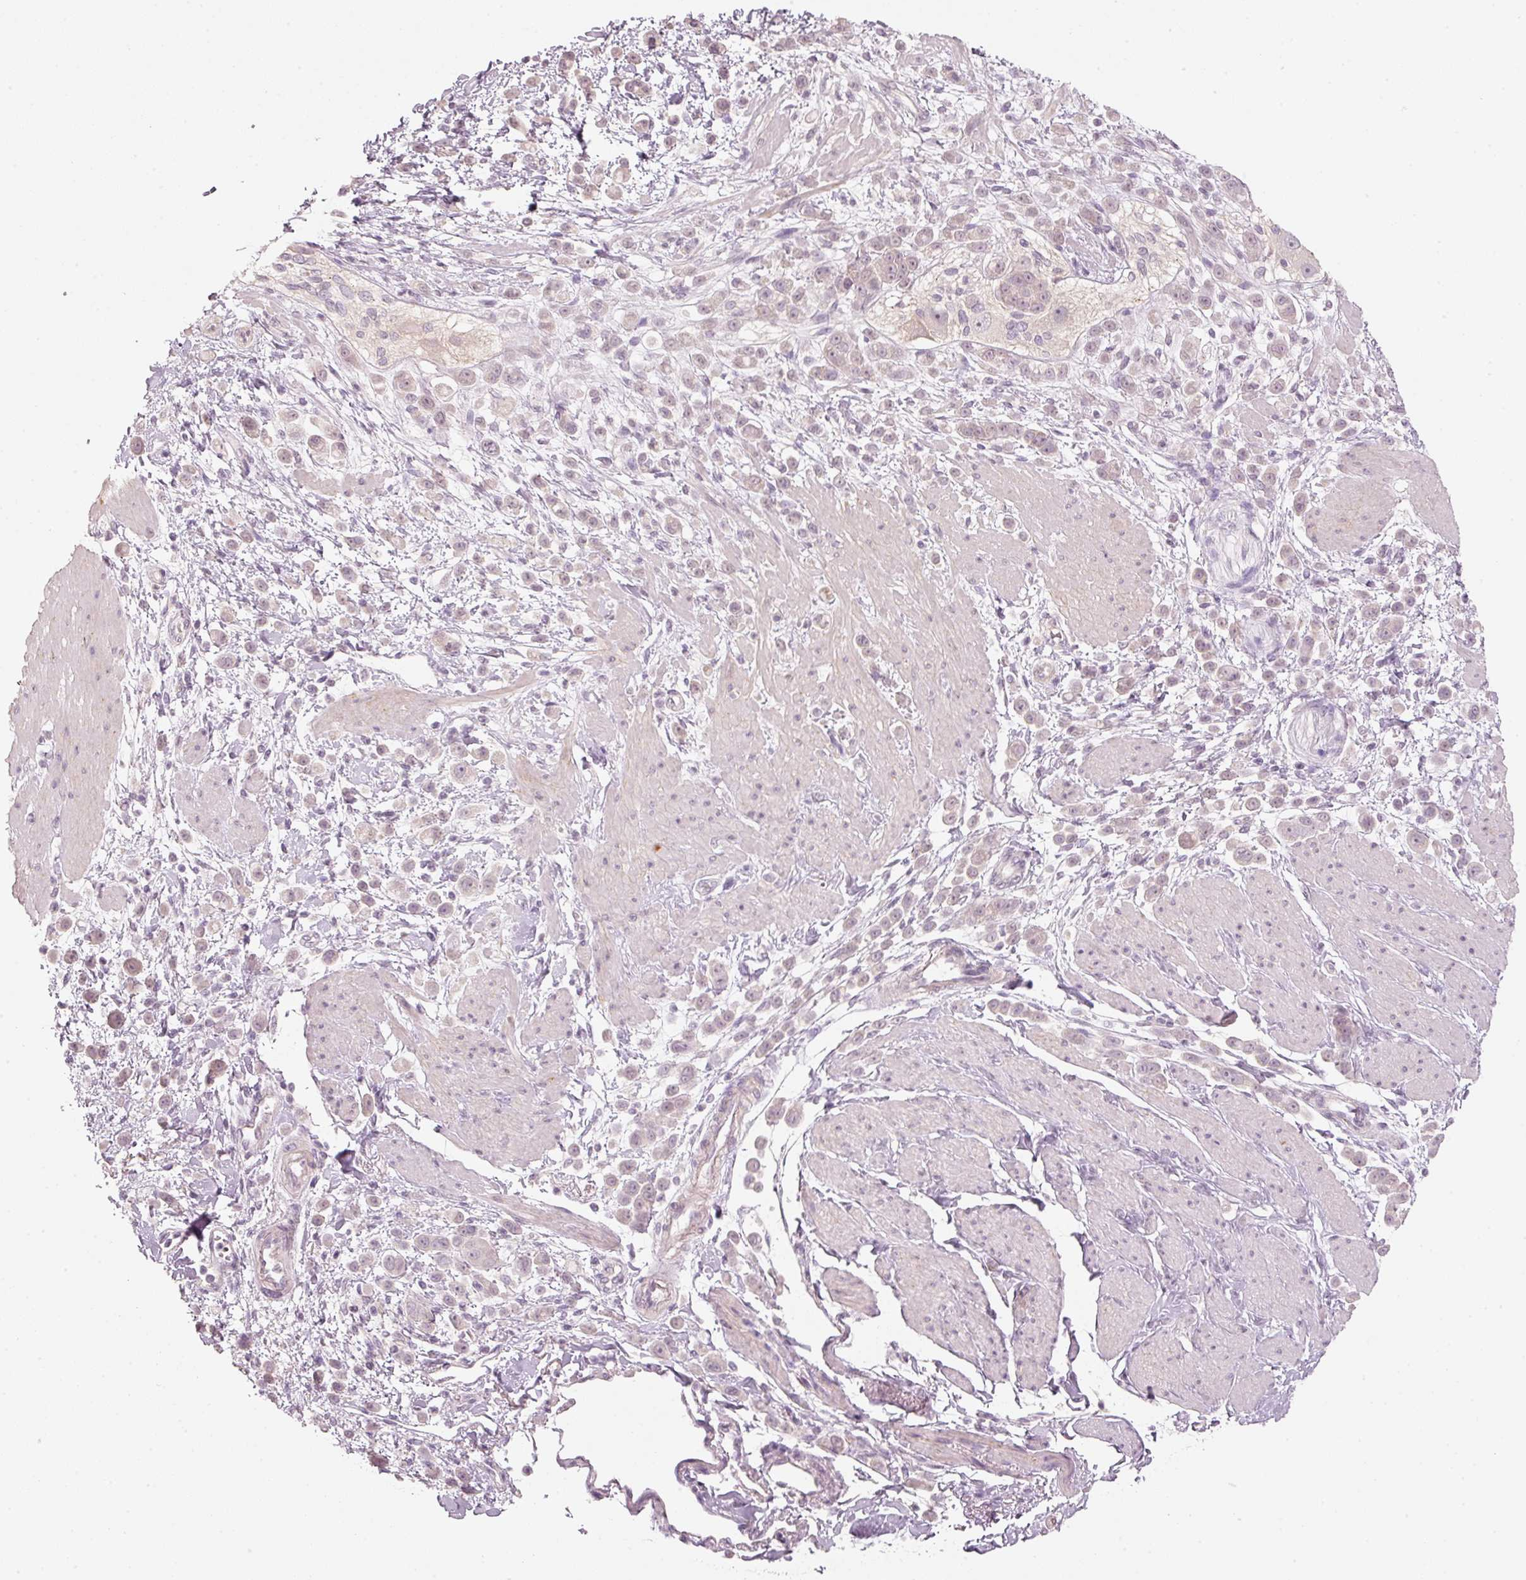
{"staining": {"intensity": "weak", "quantity": "<25%", "location": "nuclear"}, "tissue": "pancreatic cancer", "cell_type": "Tumor cells", "image_type": "cancer", "snomed": [{"axis": "morphology", "description": "Normal tissue, NOS"}, {"axis": "morphology", "description": "Adenocarcinoma, NOS"}, {"axis": "topography", "description": "Pancreas"}], "caption": "Pancreatic cancer (adenocarcinoma) stained for a protein using IHC exhibits no positivity tumor cells.", "gene": "STEAP1", "patient": {"sex": "female", "age": 64}}